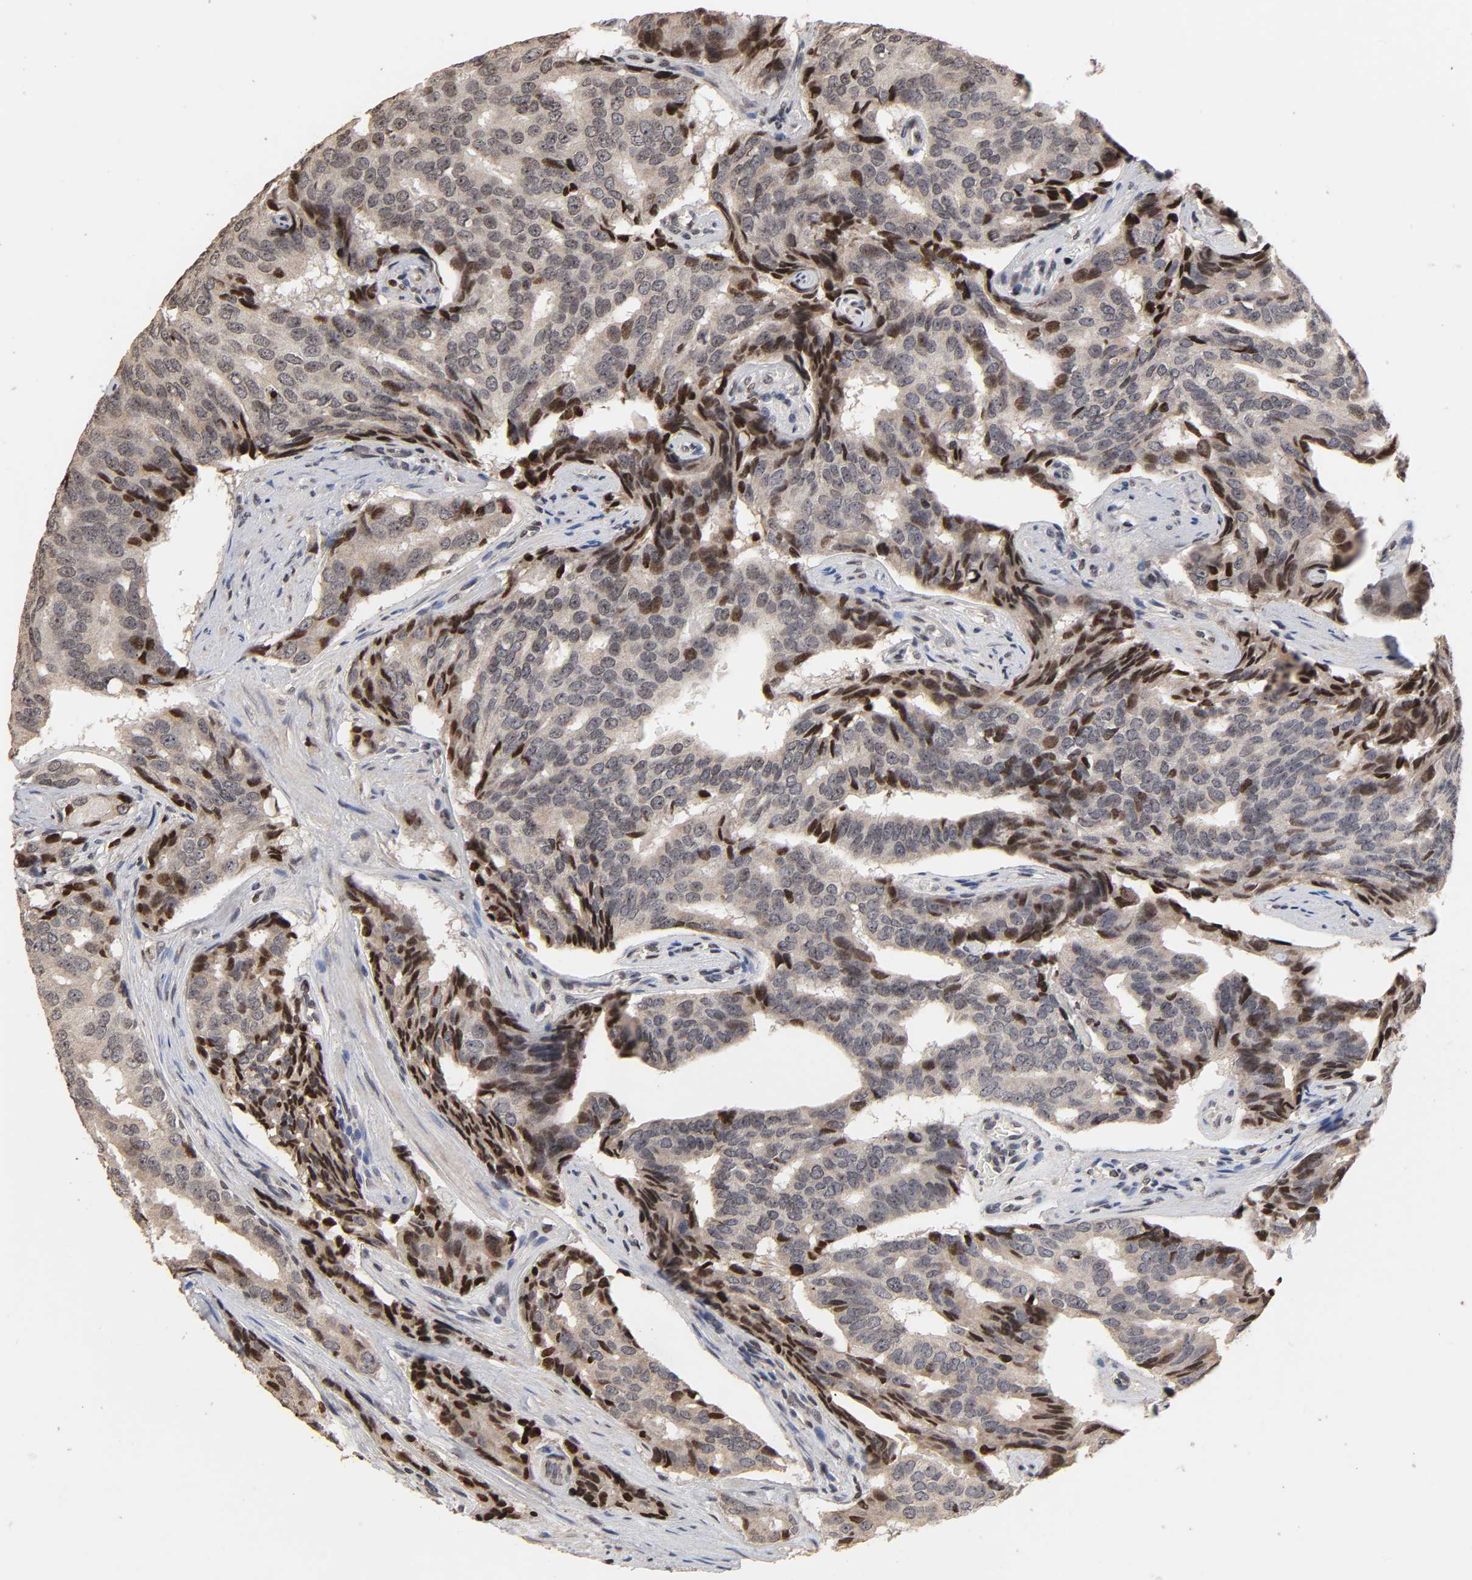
{"staining": {"intensity": "moderate", "quantity": "<25%", "location": "nuclear"}, "tissue": "prostate cancer", "cell_type": "Tumor cells", "image_type": "cancer", "snomed": [{"axis": "morphology", "description": "Adenocarcinoma, High grade"}, {"axis": "topography", "description": "Prostate"}], "caption": "Immunohistochemistry (IHC) (DAB) staining of human prostate high-grade adenocarcinoma demonstrates moderate nuclear protein expression in about <25% of tumor cells.", "gene": "ZNF473", "patient": {"sex": "male", "age": 58}}